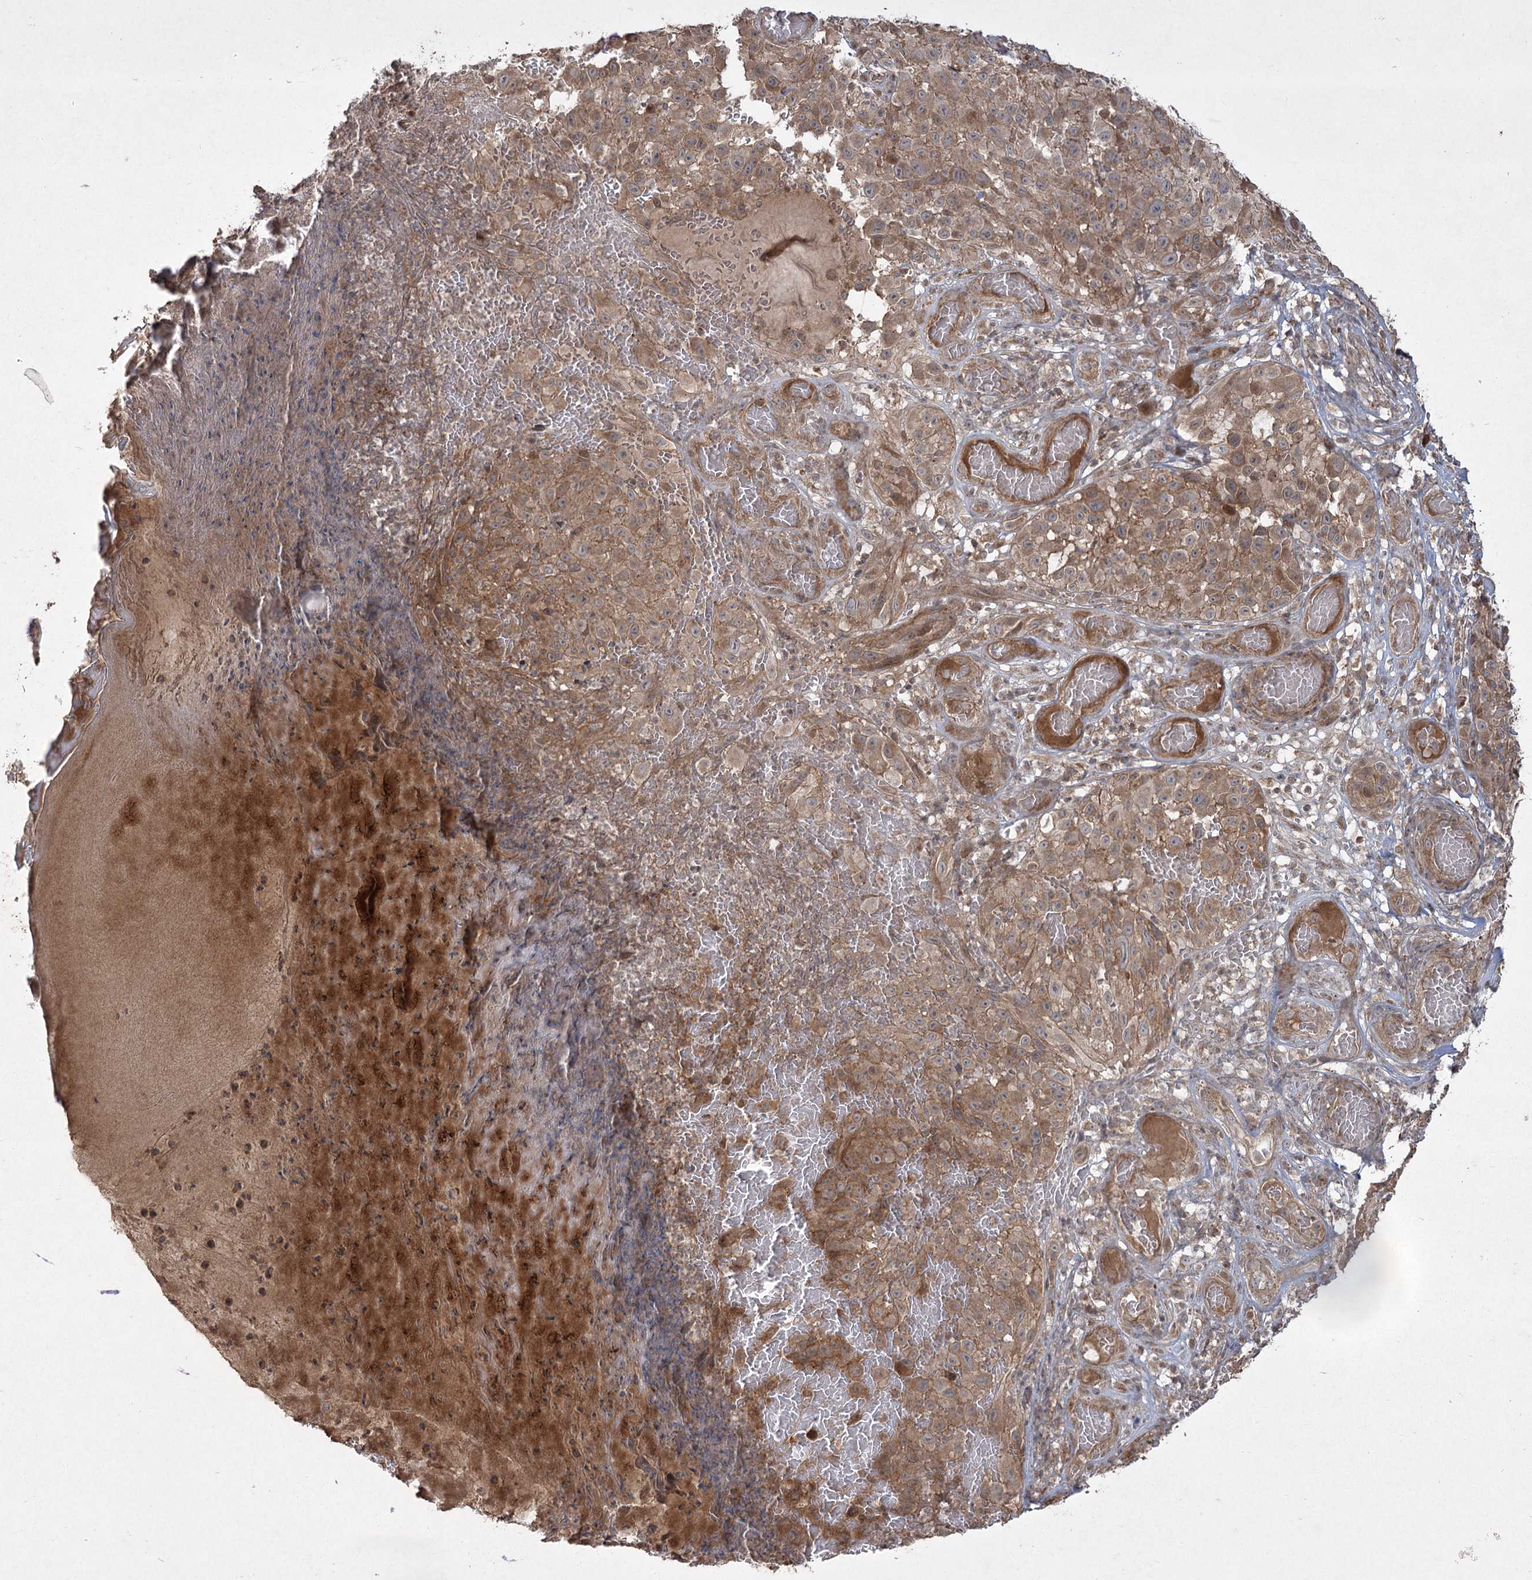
{"staining": {"intensity": "moderate", "quantity": ">75%", "location": "cytoplasmic/membranous"}, "tissue": "melanoma", "cell_type": "Tumor cells", "image_type": "cancer", "snomed": [{"axis": "morphology", "description": "Malignant melanoma, NOS"}, {"axis": "topography", "description": "Skin"}], "caption": "Melanoma stained with a protein marker shows moderate staining in tumor cells.", "gene": "CPLANE1", "patient": {"sex": "male", "age": 83}}